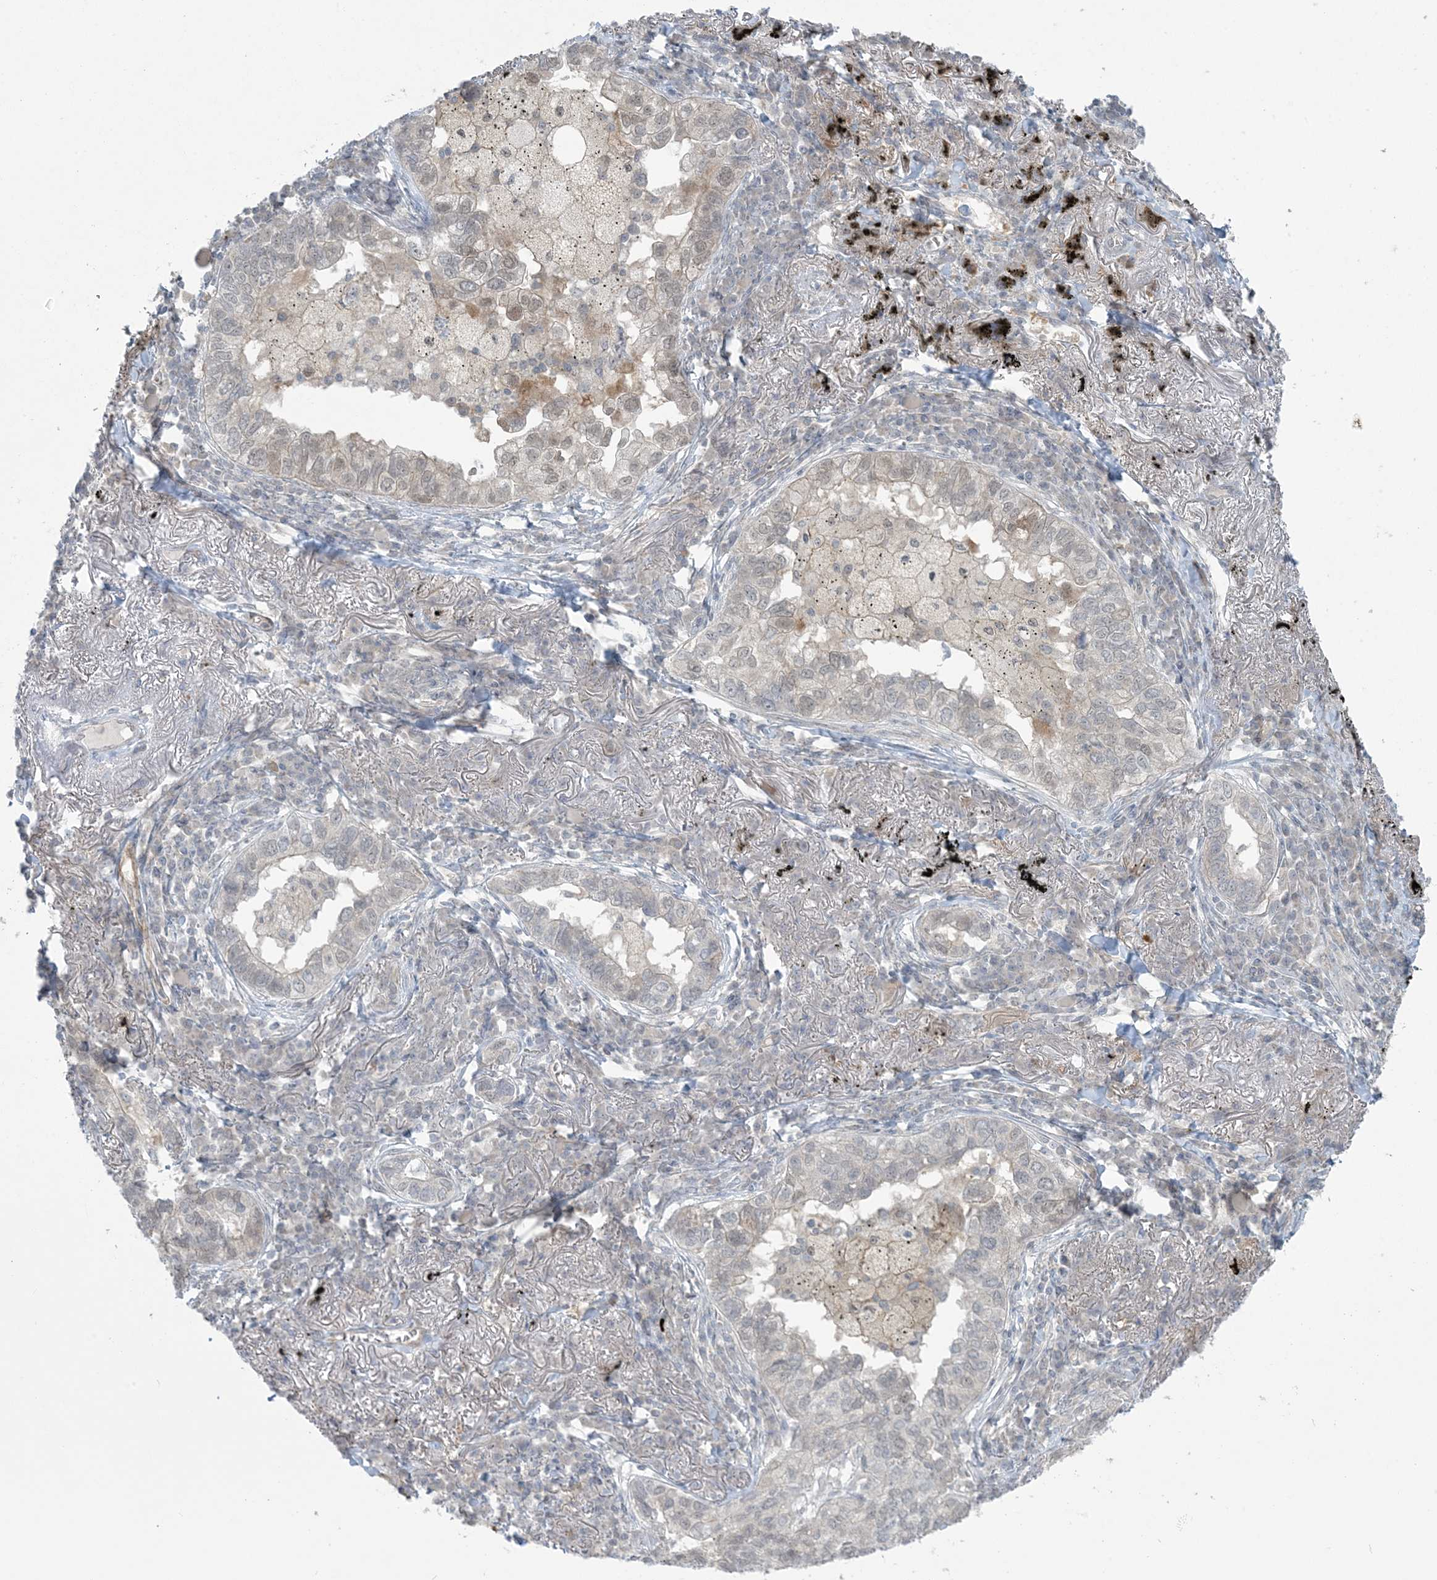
{"staining": {"intensity": "negative", "quantity": "none", "location": "none"}, "tissue": "lung cancer", "cell_type": "Tumor cells", "image_type": "cancer", "snomed": [{"axis": "morphology", "description": "Adenocarcinoma, NOS"}, {"axis": "topography", "description": "Lung"}], "caption": "The image shows no staining of tumor cells in lung adenocarcinoma.", "gene": "NRBP2", "patient": {"sex": "male", "age": 65}}